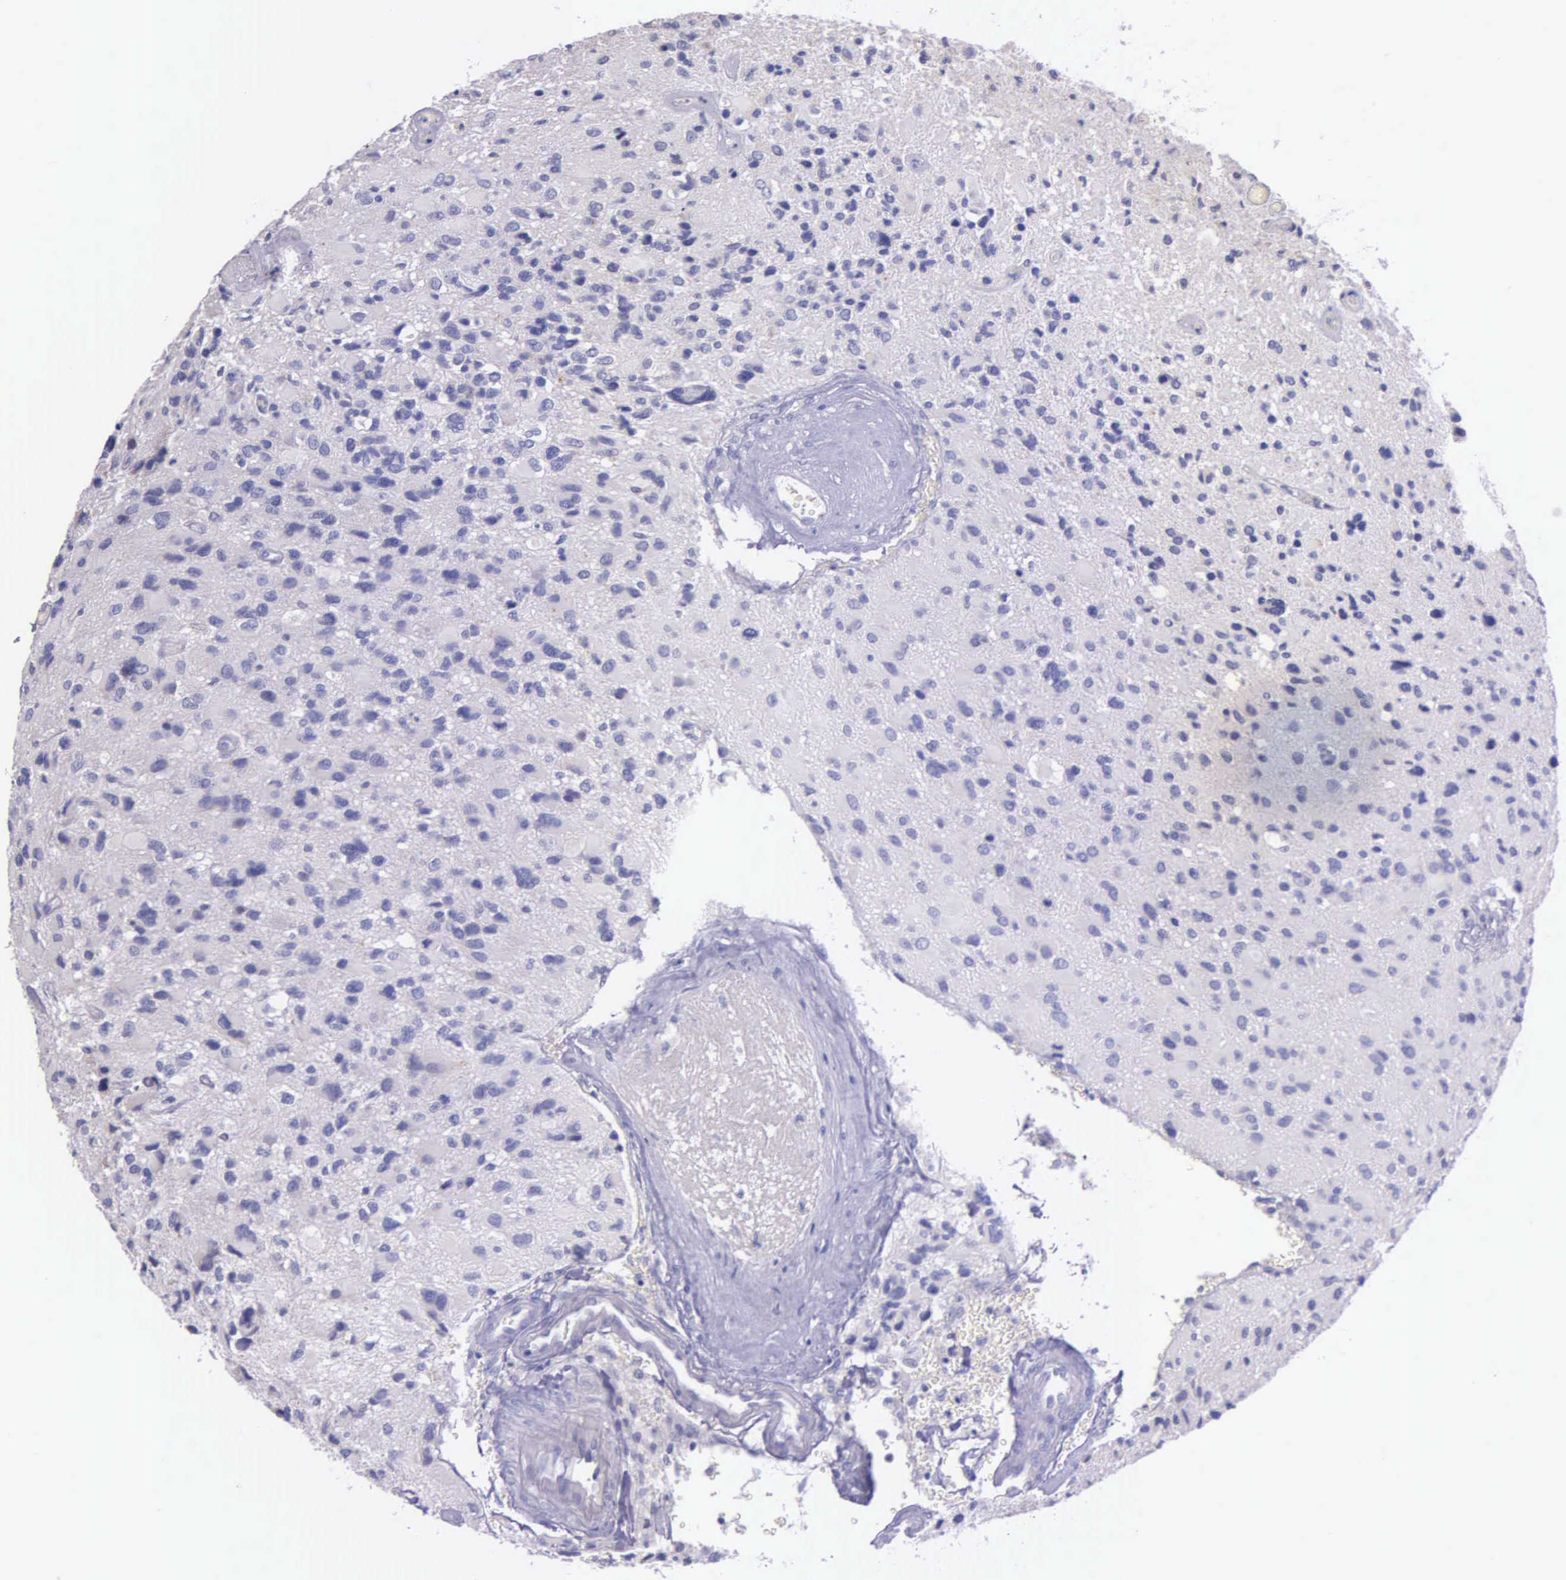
{"staining": {"intensity": "negative", "quantity": "none", "location": "none"}, "tissue": "glioma", "cell_type": "Tumor cells", "image_type": "cancer", "snomed": [{"axis": "morphology", "description": "Glioma, malignant, High grade"}, {"axis": "topography", "description": "Brain"}], "caption": "Human glioma stained for a protein using immunohistochemistry exhibits no expression in tumor cells.", "gene": "THSD7A", "patient": {"sex": "male", "age": 69}}